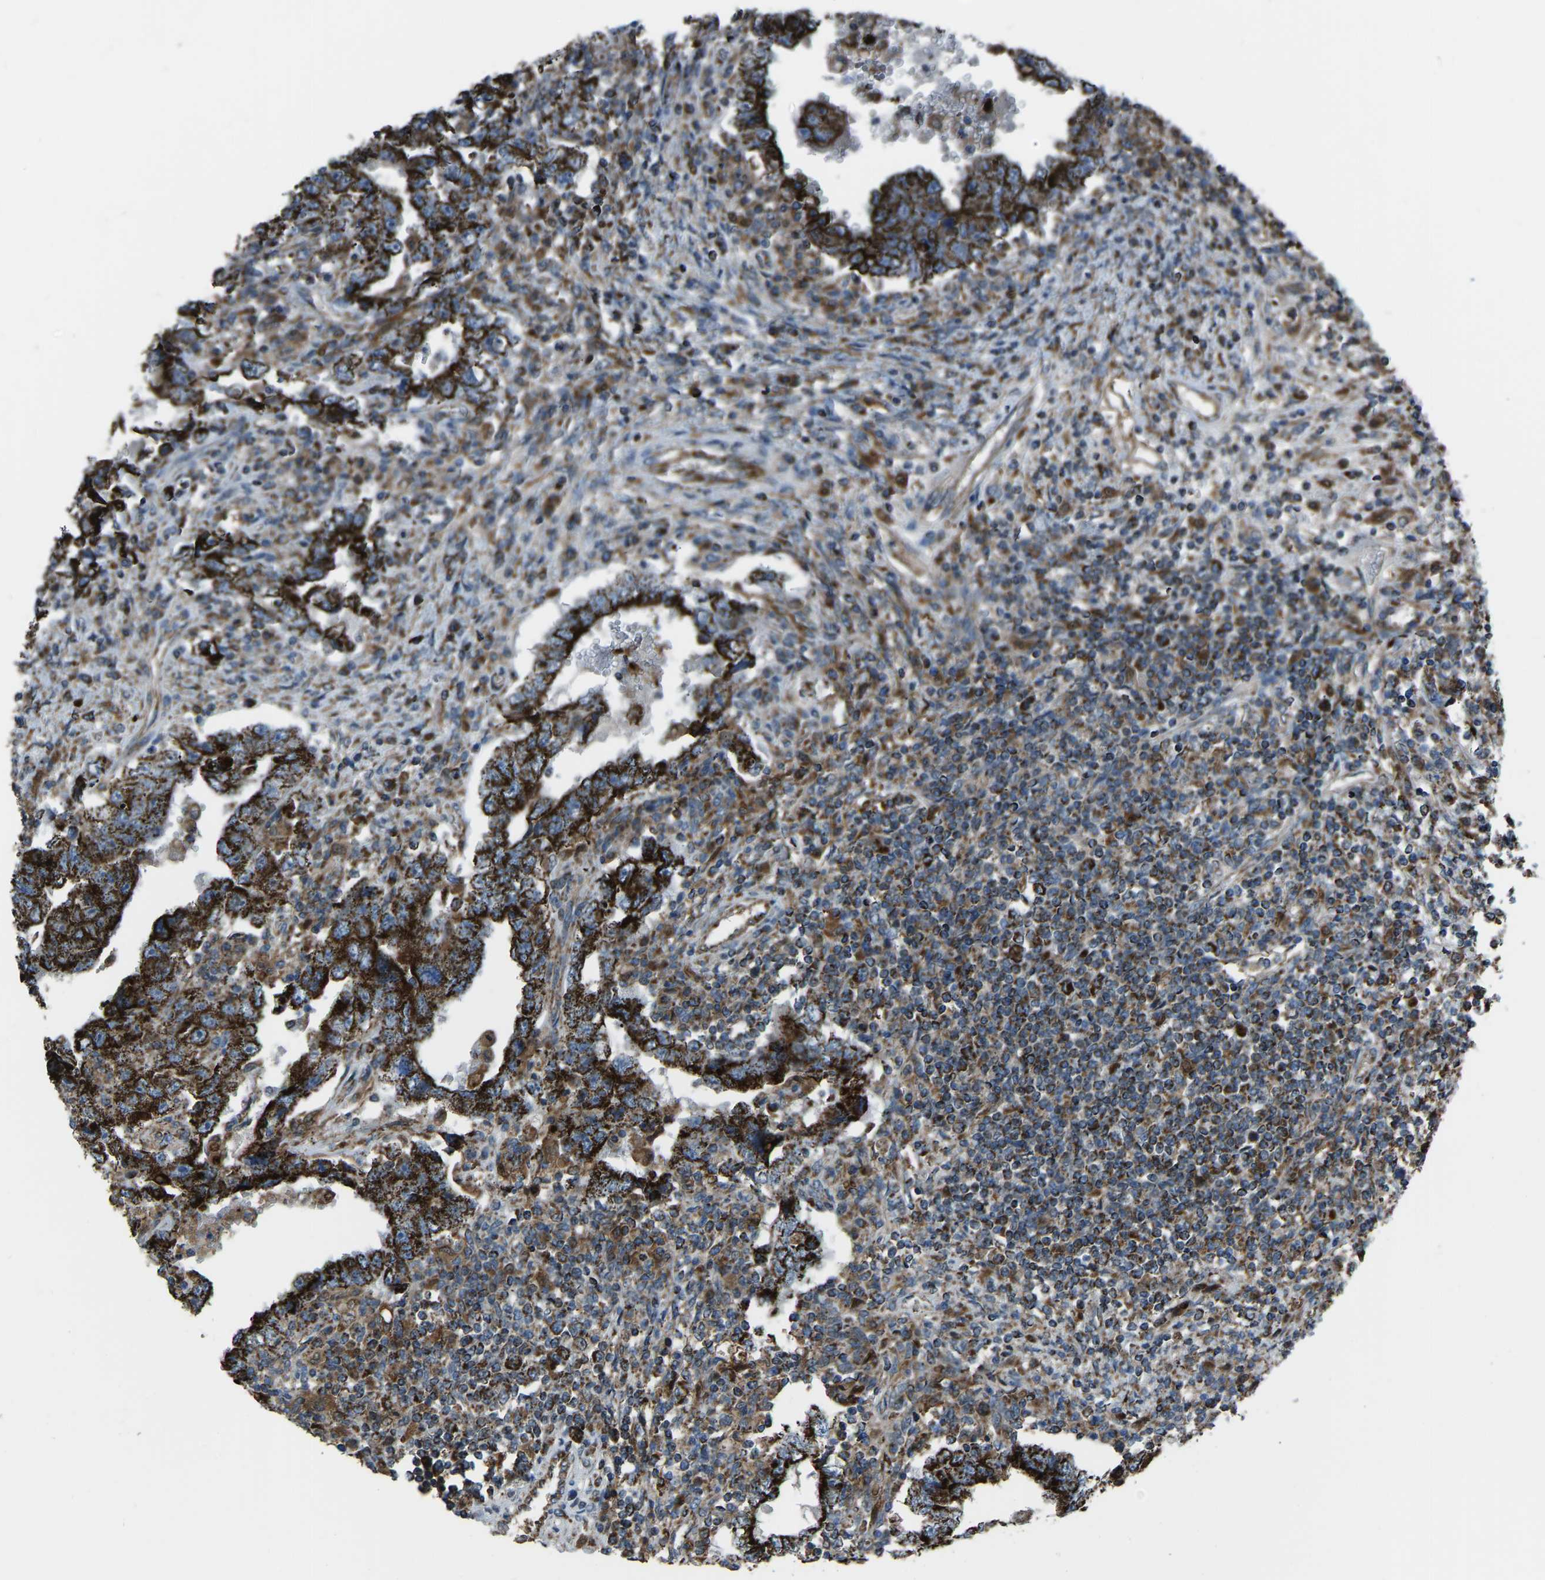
{"staining": {"intensity": "strong", "quantity": ">75%", "location": "cytoplasmic/membranous"}, "tissue": "testis cancer", "cell_type": "Tumor cells", "image_type": "cancer", "snomed": [{"axis": "morphology", "description": "Carcinoma, Embryonal, NOS"}, {"axis": "topography", "description": "Testis"}], "caption": "Protein staining of testis cancer (embryonal carcinoma) tissue shows strong cytoplasmic/membranous staining in approximately >75% of tumor cells.", "gene": "AKR1A1", "patient": {"sex": "male", "age": 26}}